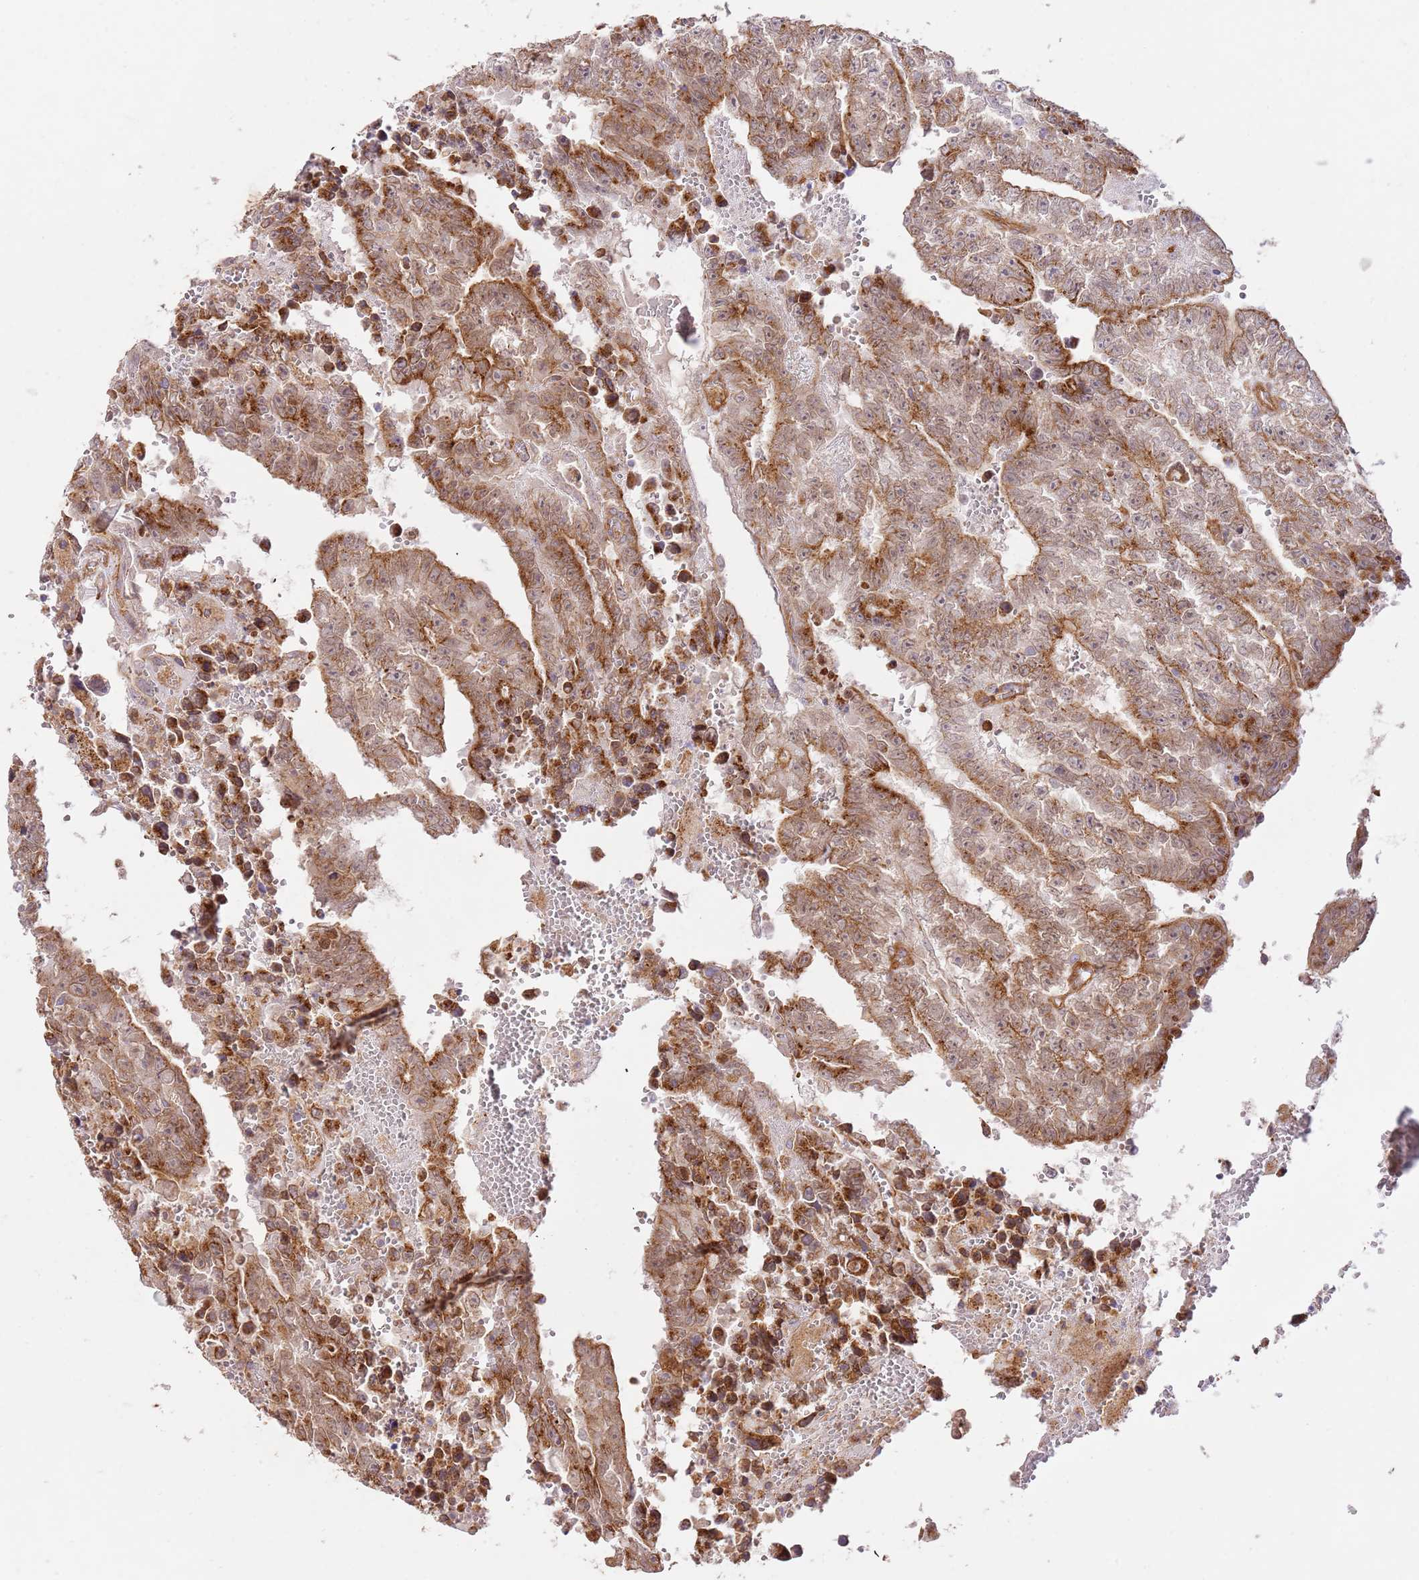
{"staining": {"intensity": "moderate", "quantity": "25%-75%", "location": "cytoplasmic/membranous"}, "tissue": "testis cancer", "cell_type": "Tumor cells", "image_type": "cancer", "snomed": [{"axis": "morphology", "description": "Carcinoma, Embryonal, NOS"}, {"axis": "topography", "description": "Testis"}], "caption": "Immunohistochemistry image of neoplastic tissue: testis embryonal carcinoma stained using immunohistochemistry reveals medium levels of moderate protein expression localized specifically in the cytoplasmic/membranous of tumor cells, appearing as a cytoplasmic/membranous brown color.", "gene": "ZBTB39", "patient": {"sex": "male", "age": 25}}